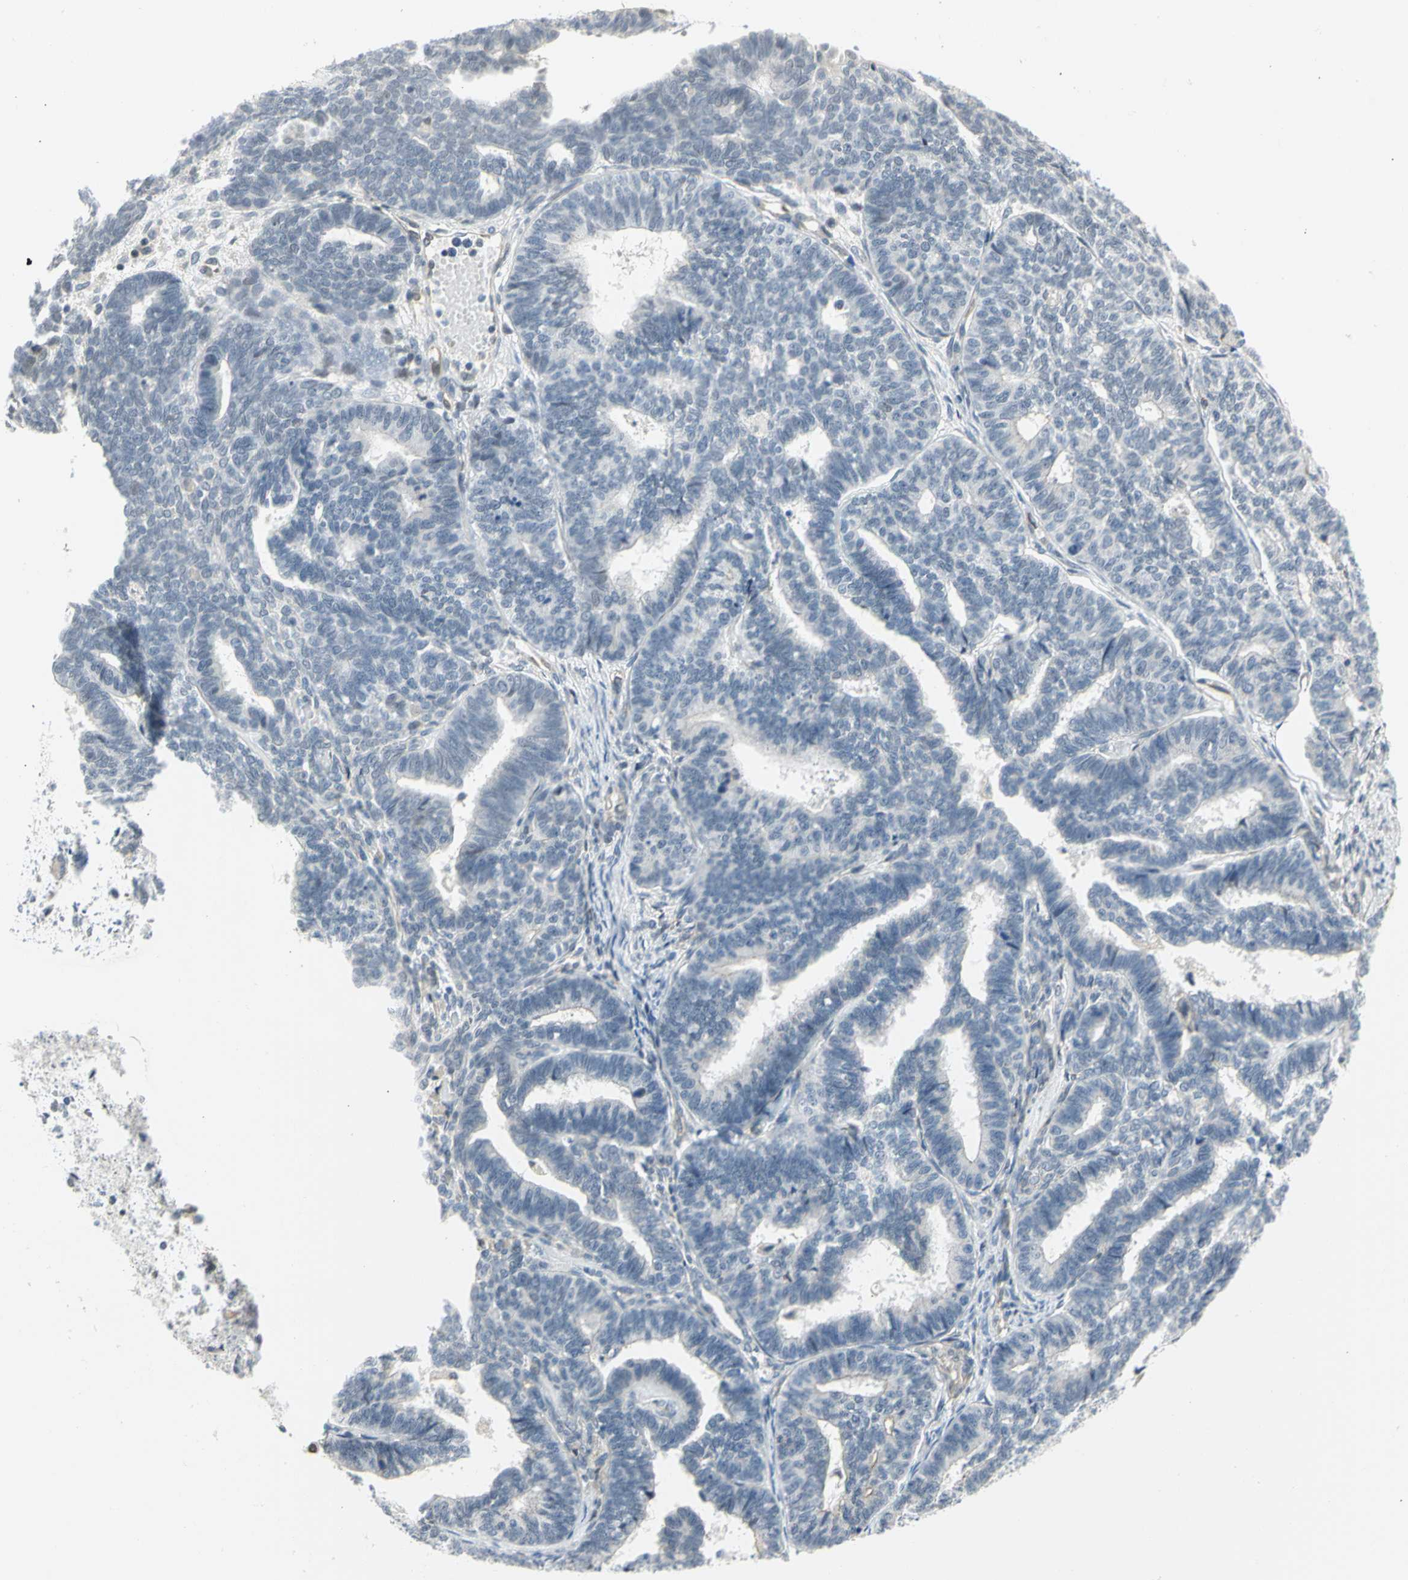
{"staining": {"intensity": "negative", "quantity": "none", "location": "none"}, "tissue": "endometrial cancer", "cell_type": "Tumor cells", "image_type": "cancer", "snomed": [{"axis": "morphology", "description": "Adenocarcinoma, NOS"}, {"axis": "topography", "description": "Endometrium"}], "caption": "Immunohistochemical staining of human endometrial cancer demonstrates no significant expression in tumor cells. (Brightfield microscopy of DAB (3,3'-diaminobenzidine) immunohistochemistry (IHC) at high magnification).", "gene": "IMPG2", "patient": {"sex": "female", "age": 70}}